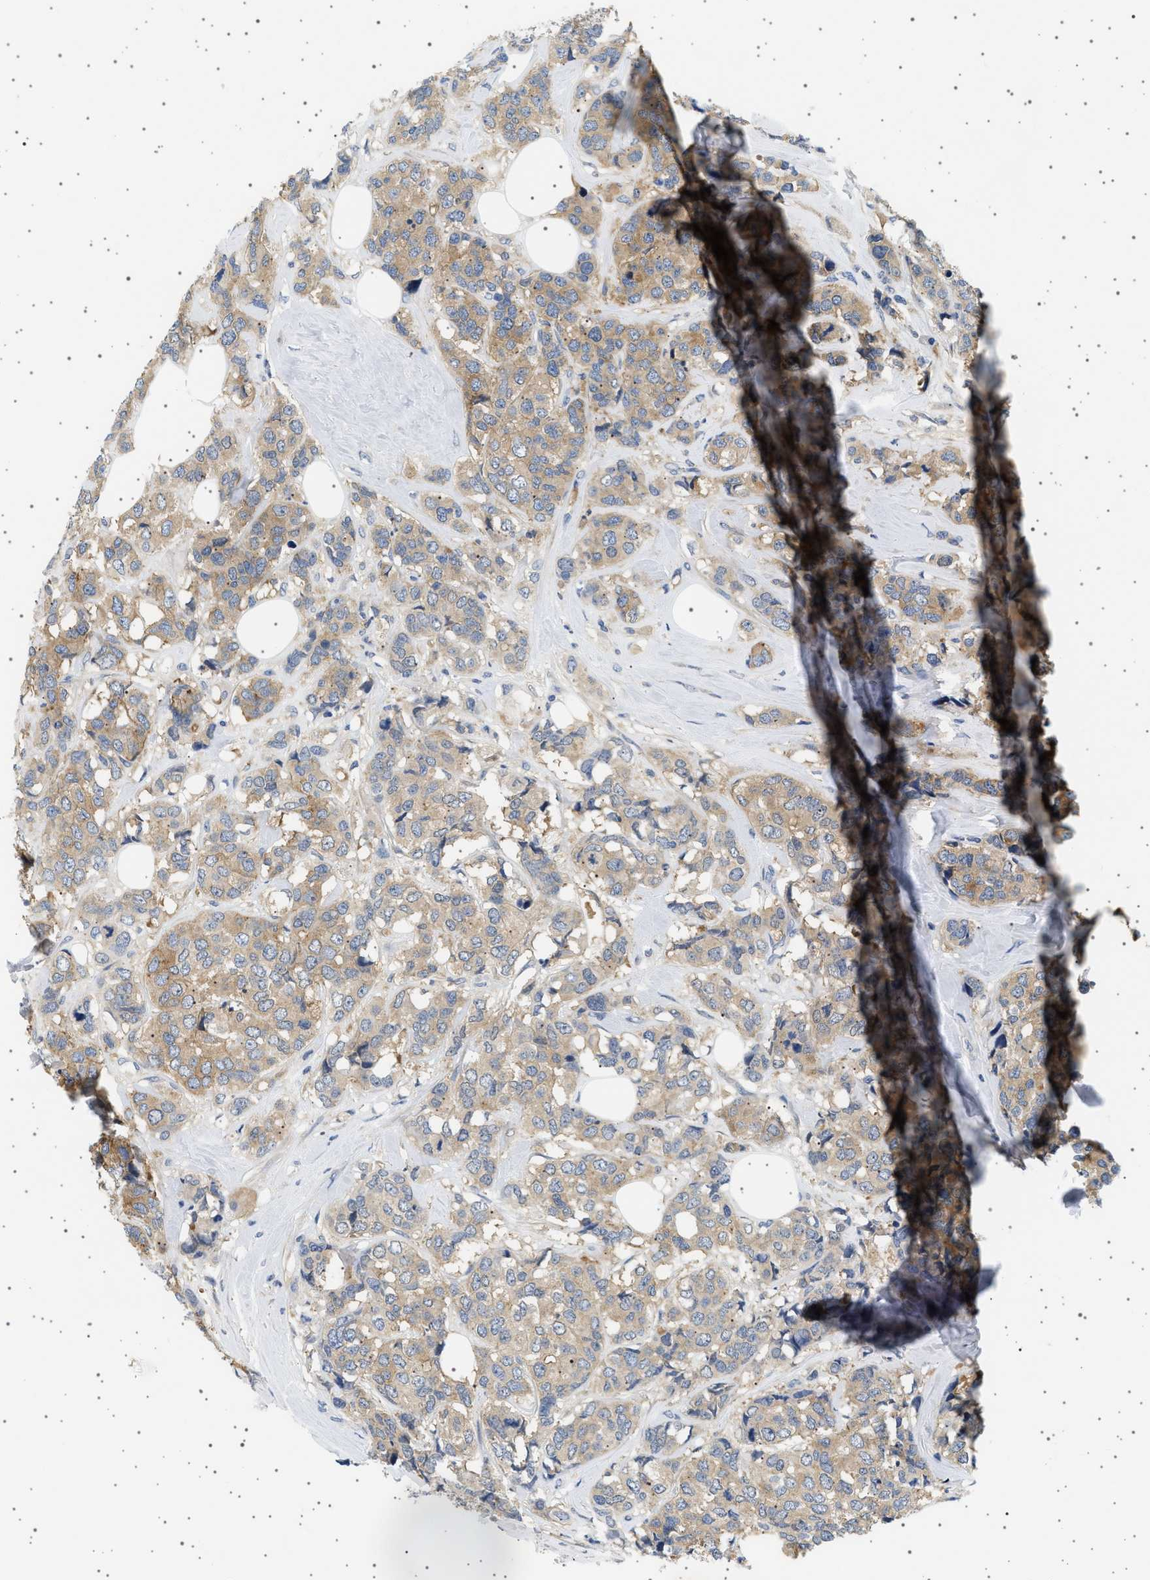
{"staining": {"intensity": "moderate", "quantity": ">75%", "location": "cytoplasmic/membranous"}, "tissue": "breast cancer", "cell_type": "Tumor cells", "image_type": "cancer", "snomed": [{"axis": "morphology", "description": "Lobular carcinoma"}, {"axis": "topography", "description": "Breast"}], "caption": "Human breast cancer stained with a brown dye displays moderate cytoplasmic/membranous positive expression in approximately >75% of tumor cells.", "gene": "PLPP6", "patient": {"sex": "female", "age": 59}}